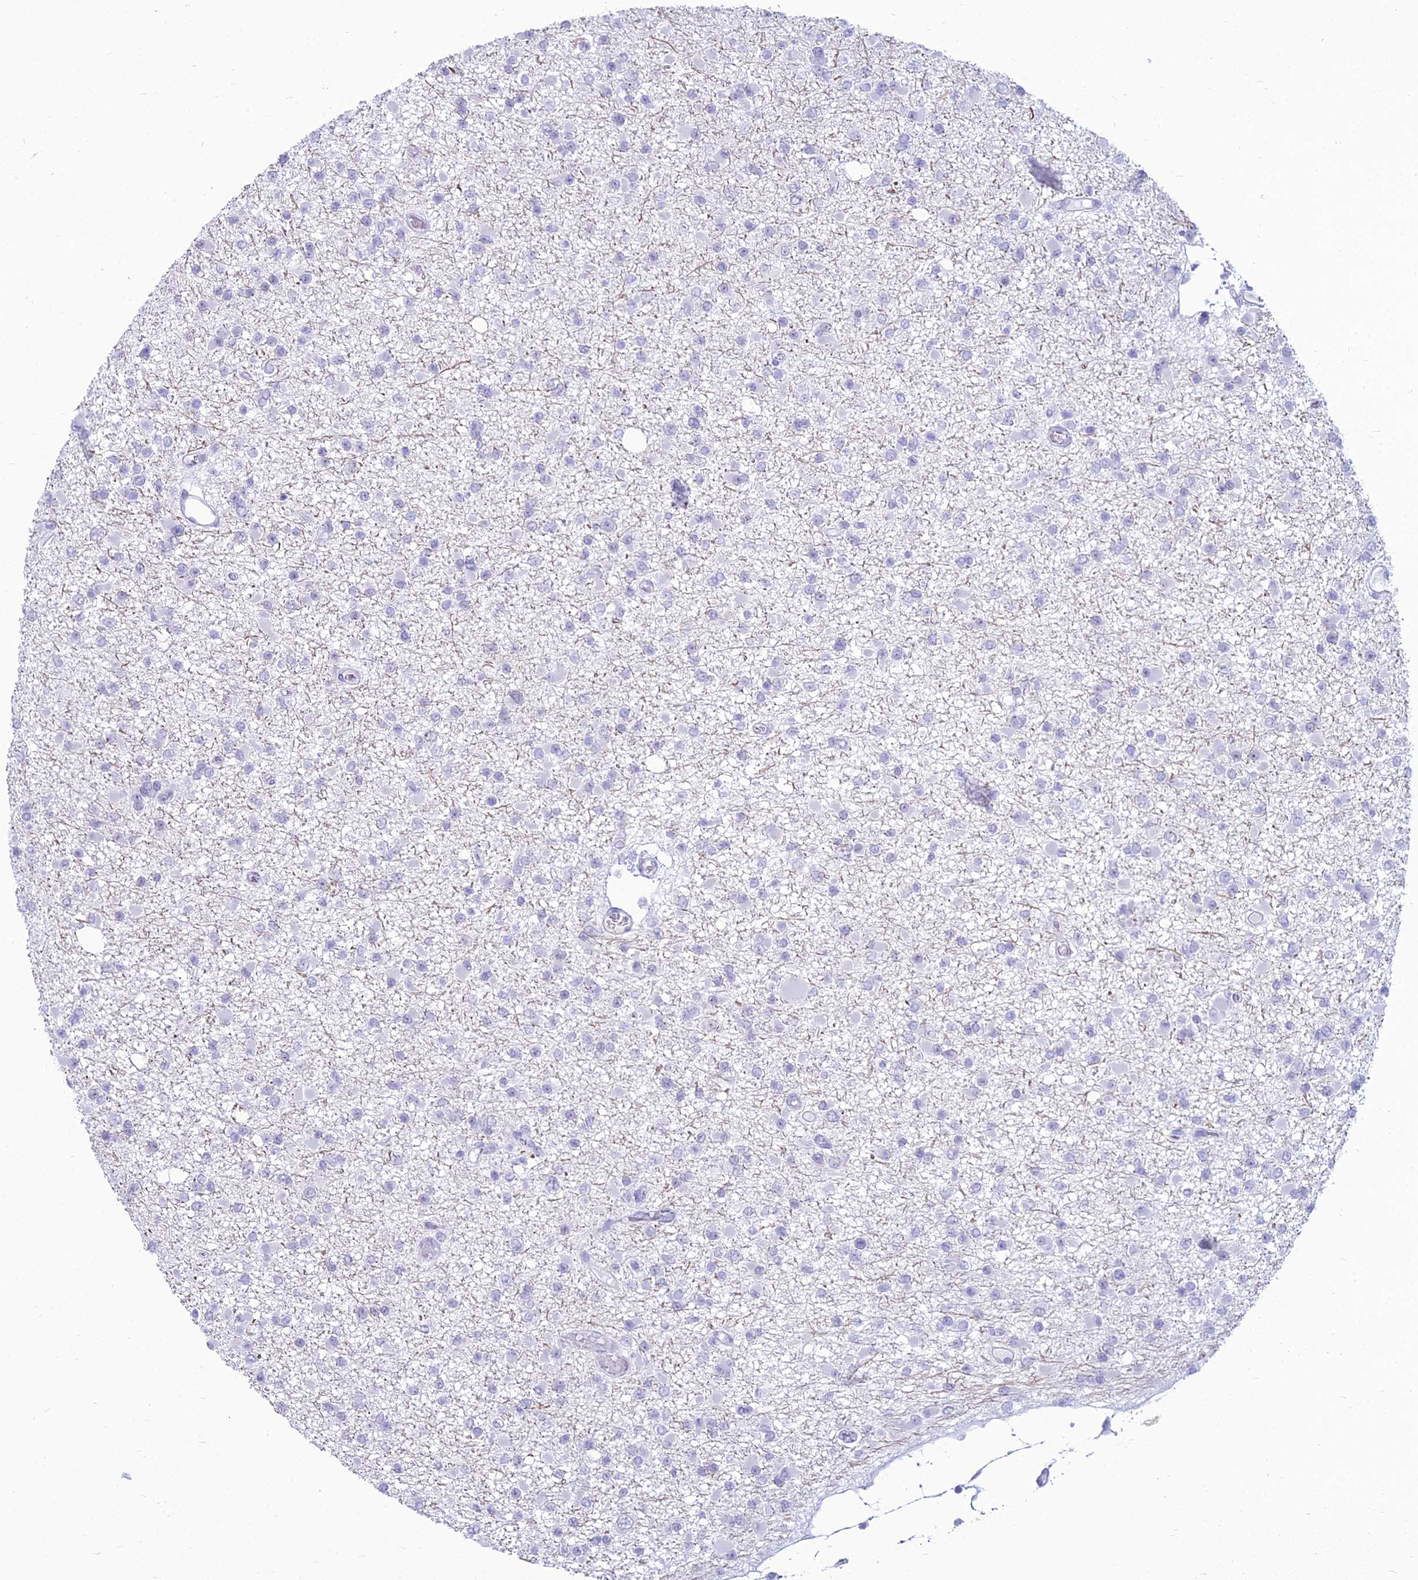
{"staining": {"intensity": "negative", "quantity": "none", "location": "none"}, "tissue": "glioma", "cell_type": "Tumor cells", "image_type": "cancer", "snomed": [{"axis": "morphology", "description": "Glioma, malignant, Low grade"}, {"axis": "topography", "description": "Brain"}], "caption": "This image is of glioma stained with immunohistochemistry to label a protein in brown with the nuclei are counter-stained blue. There is no expression in tumor cells.", "gene": "DHX40", "patient": {"sex": "female", "age": 22}}